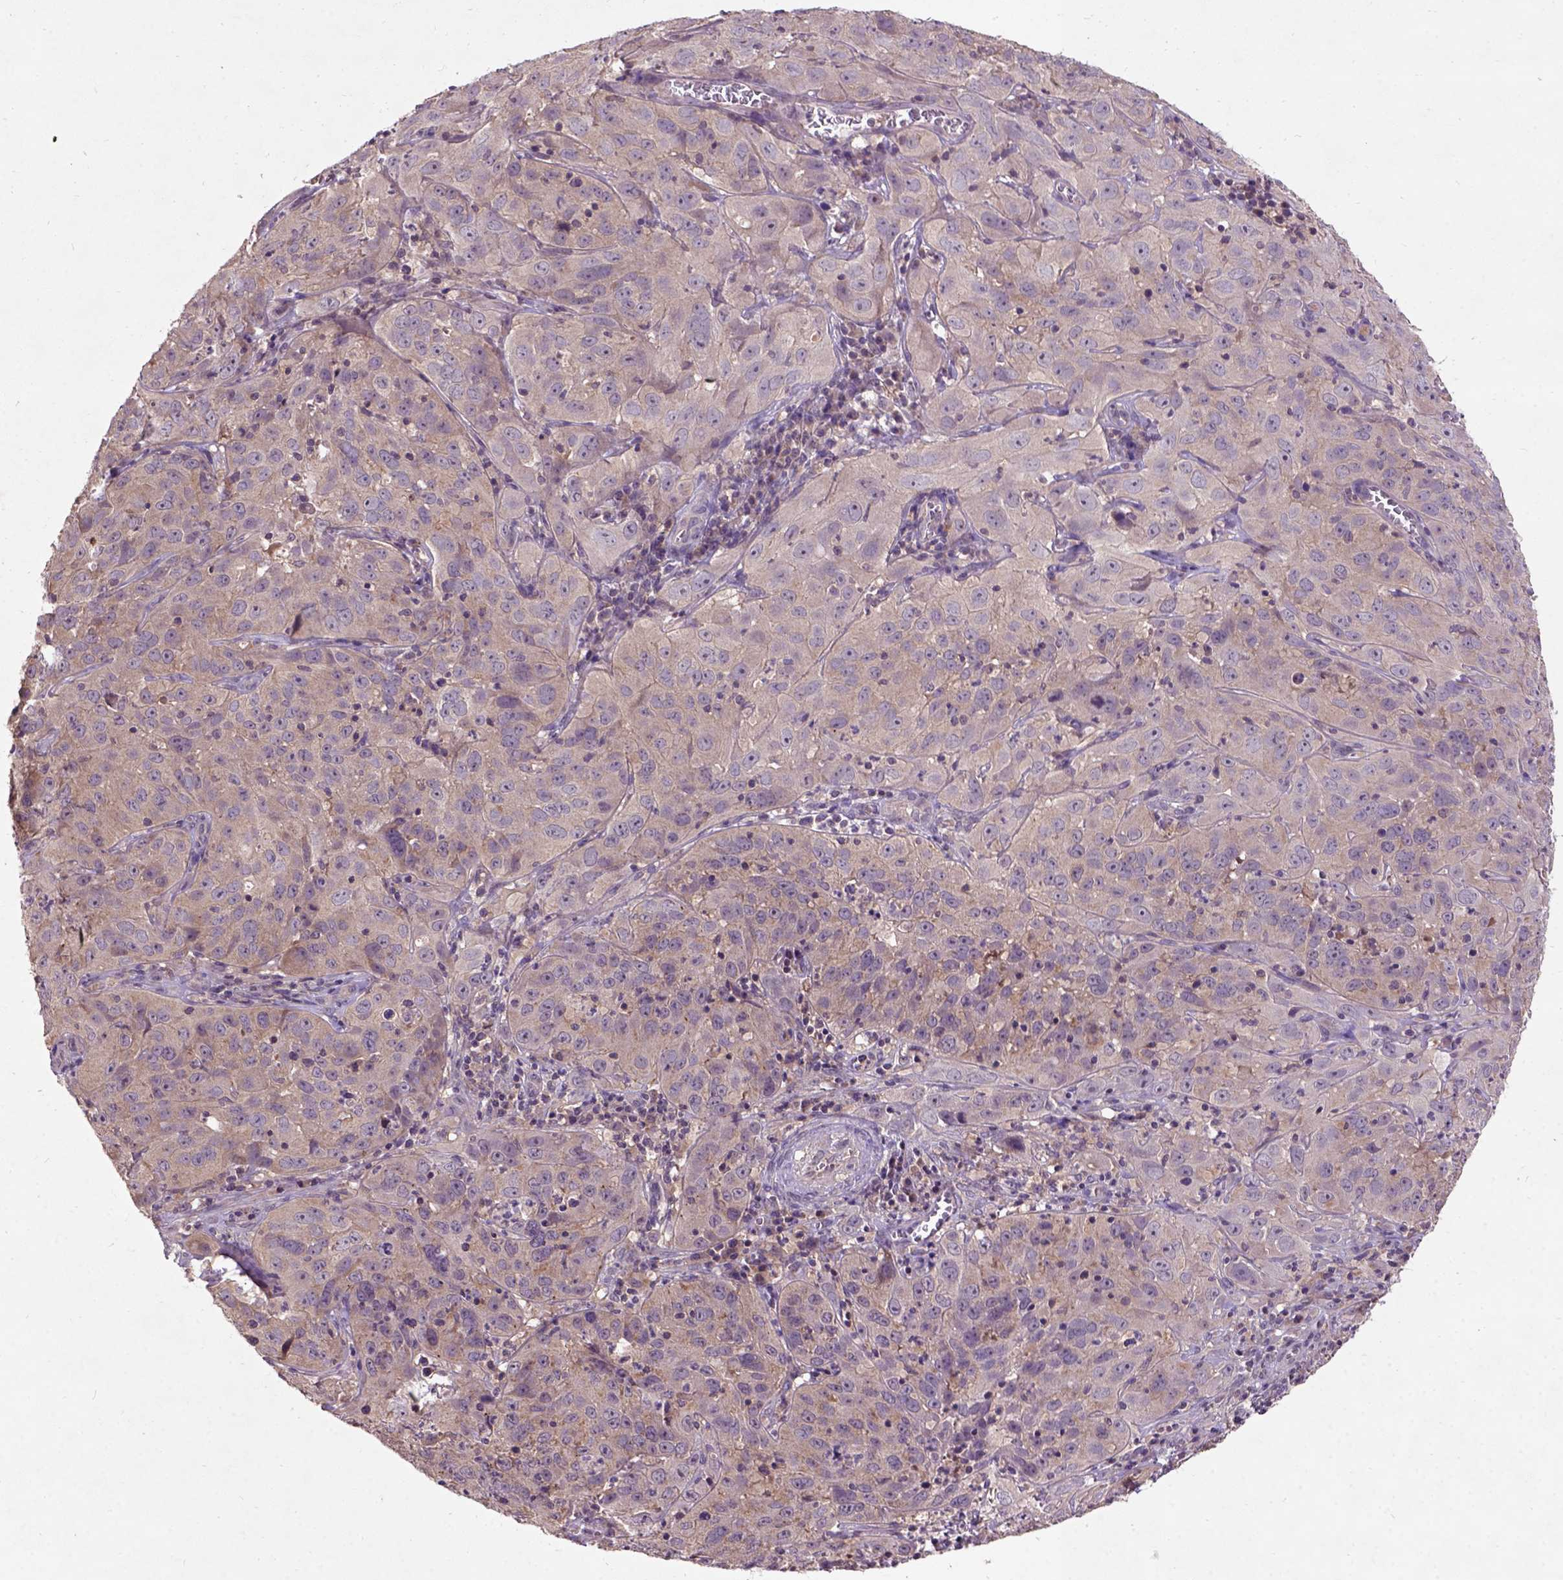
{"staining": {"intensity": "weak", "quantity": ">75%", "location": "cytoplasmic/membranous"}, "tissue": "cervical cancer", "cell_type": "Tumor cells", "image_type": "cancer", "snomed": [{"axis": "morphology", "description": "Squamous cell carcinoma, NOS"}, {"axis": "topography", "description": "Cervix"}], "caption": "IHC photomicrograph of neoplastic tissue: human squamous cell carcinoma (cervical) stained using IHC demonstrates low levels of weak protein expression localized specifically in the cytoplasmic/membranous of tumor cells, appearing as a cytoplasmic/membranous brown color.", "gene": "KBTBD8", "patient": {"sex": "female", "age": 32}}